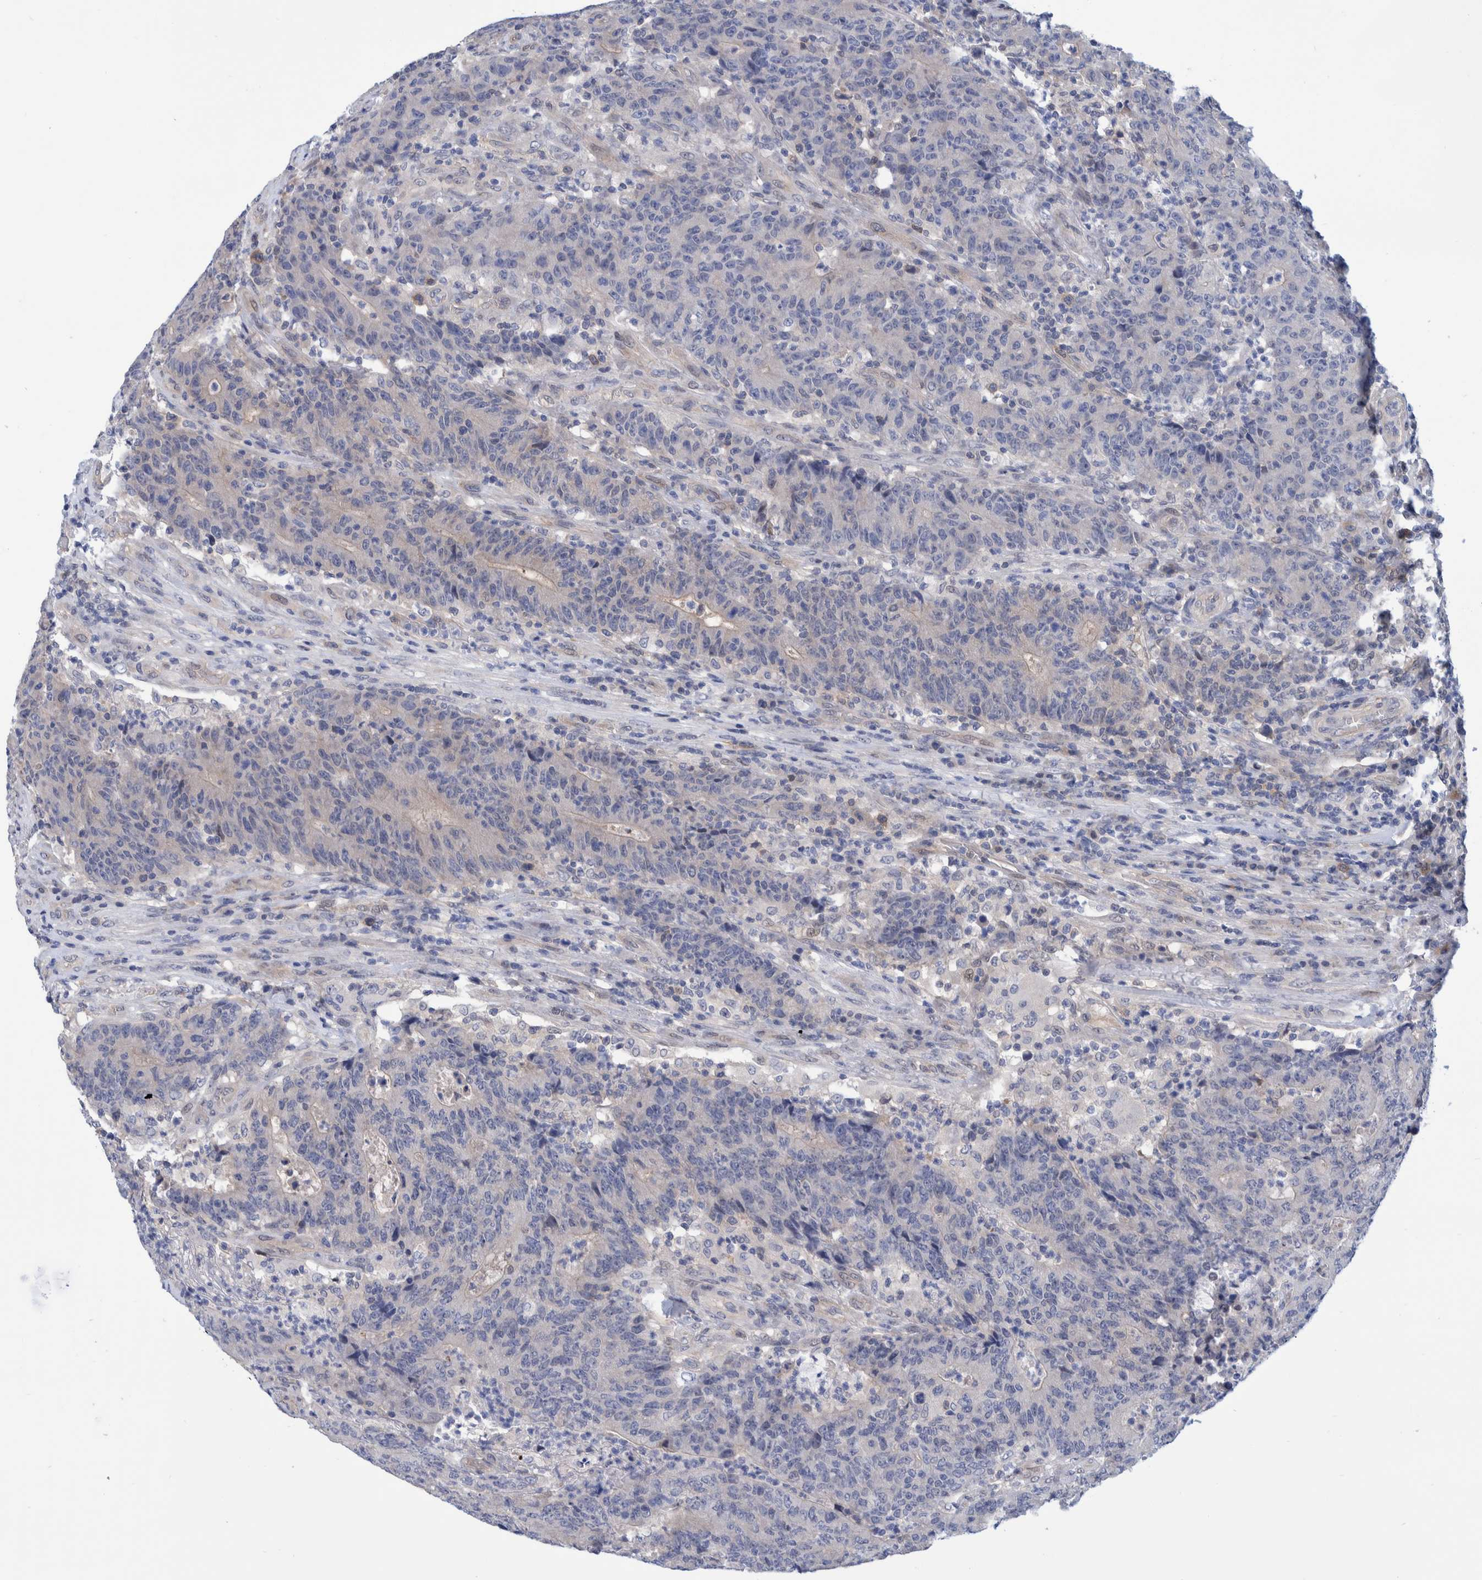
{"staining": {"intensity": "negative", "quantity": "none", "location": "none"}, "tissue": "colorectal cancer", "cell_type": "Tumor cells", "image_type": "cancer", "snomed": [{"axis": "morphology", "description": "Normal tissue, NOS"}, {"axis": "morphology", "description": "Adenocarcinoma, NOS"}, {"axis": "topography", "description": "Colon"}], "caption": "Photomicrograph shows no significant protein staining in tumor cells of adenocarcinoma (colorectal). (DAB IHC with hematoxylin counter stain).", "gene": "PFAS", "patient": {"sex": "female", "age": 75}}